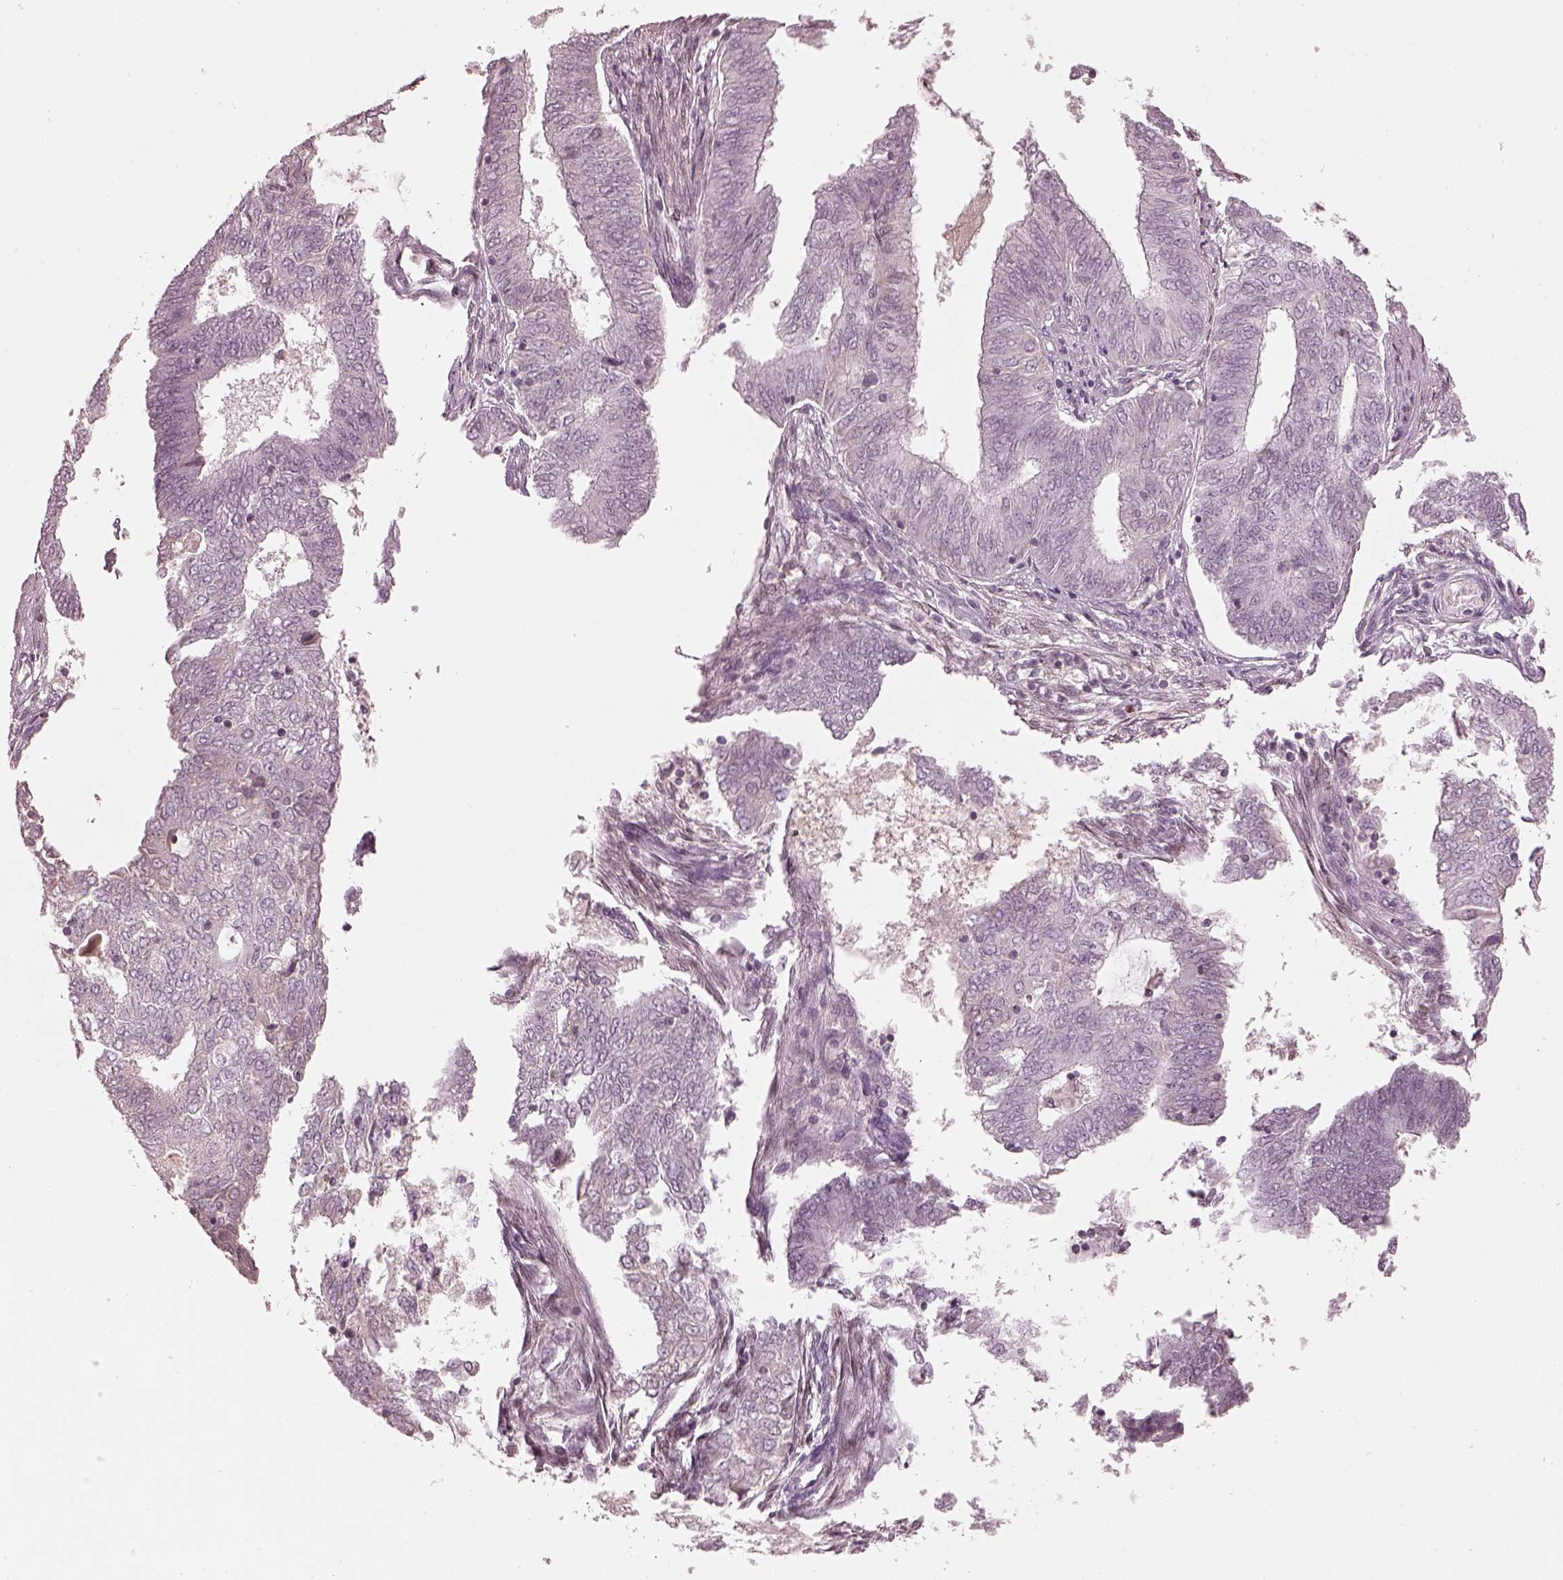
{"staining": {"intensity": "negative", "quantity": "none", "location": "none"}, "tissue": "endometrial cancer", "cell_type": "Tumor cells", "image_type": "cancer", "snomed": [{"axis": "morphology", "description": "Adenocarcinoma, NOS"}, {"axis": "topography", "description": "Endometrium"}], "caption": "Photomicrograph shows no protein staining in tumor cells of endometrial cancer (adenocarcinoma) tissue.", "gene": "TLX3", "patient": {"sex": "female", "age": 62}}